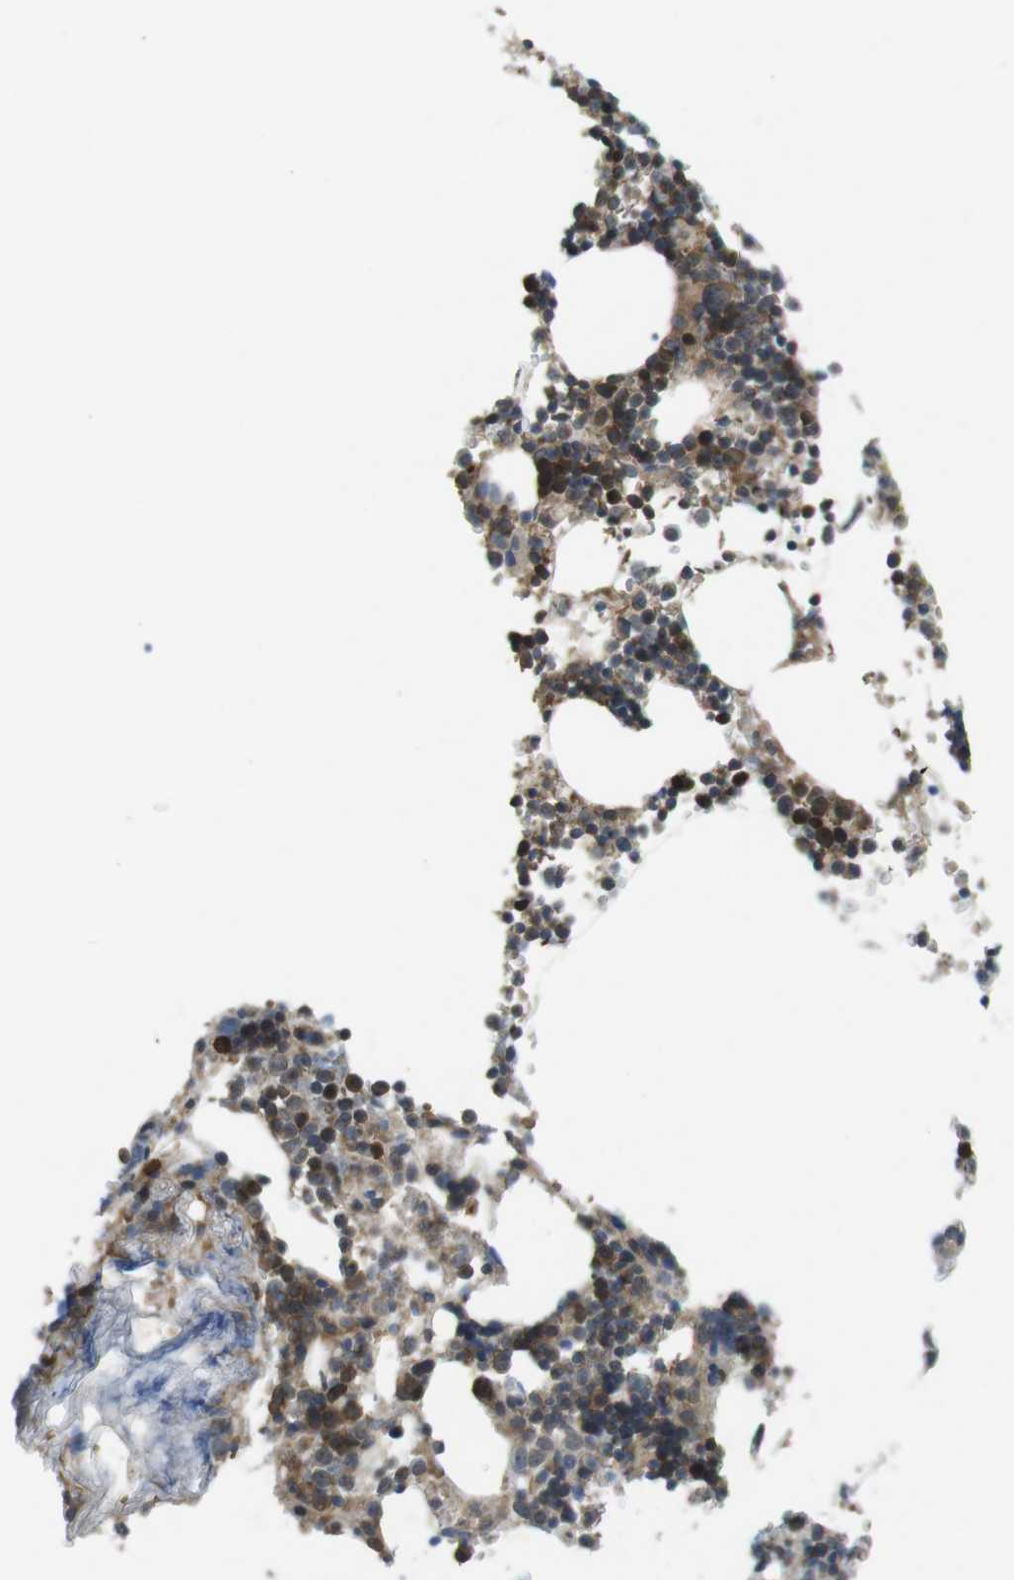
{"staining": {"intensity": "moderate", "quantity": ">75%", "location": "cytoplasmic/membranous"}, "tissue": "bone marrow", "cell_type": "Hematopoietic cells", "image_type": "normal", "snomed": [{"axis": "morphology", "description": "Normal tissue, NOS"}, {"axis": "topography", "description": "Bone marrow"}], "caption": "Benign bone marrow was stained to show a protein in brown. There is medium levels of moderate cytoplasmic/membranous staining in about >75% of hematopoietic cells. The staining was performed using DAB to visualize the protein expression in brown, while the nuclei were stained in blue with hematoxylin (Magnification: 20x).", "gene": "SUGT1", "patient": {"sex": "female", "age": 73}}